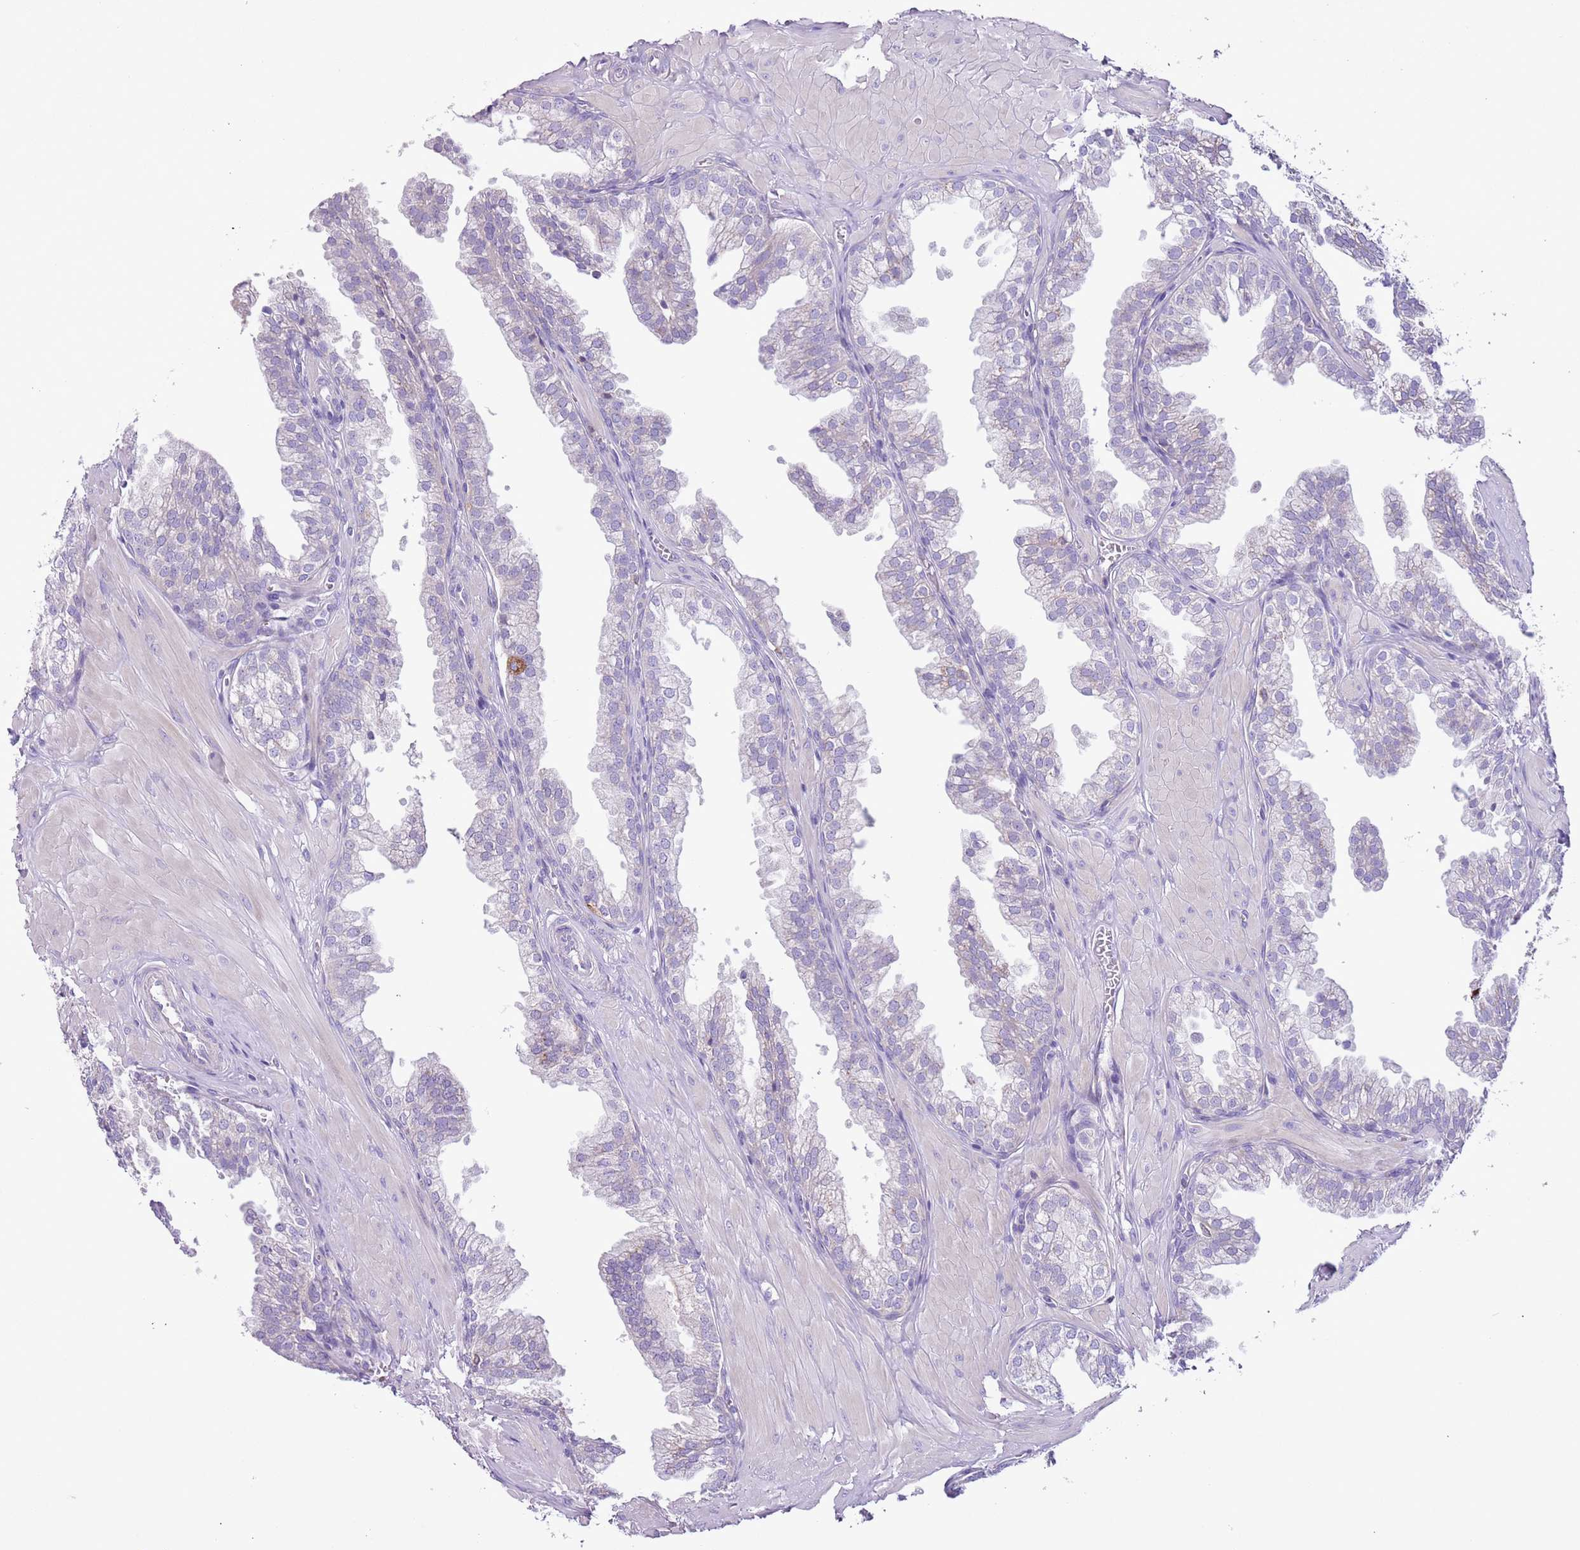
{"staining": {"intensity": "negative", "quantity": "none", "location": "none"}, "tissue": "prostate", "cell_type": "Glandular cells", "image_type": "normal", "snomed": [{"axis": "morphology", "description": "Normal tissue, NOS"}, {"axis": "topography", "description": "Prostate"}, {"axis": "topography", "description": "Peripheral nerve tissue"}], "caption": "IHC histopathology image of benign prostate: human prostate stained with DAB demonstrates no significant protein expression in glandular cells.", "gene": "ZNF697", "patient": {"sex": "male", "age": 55}}